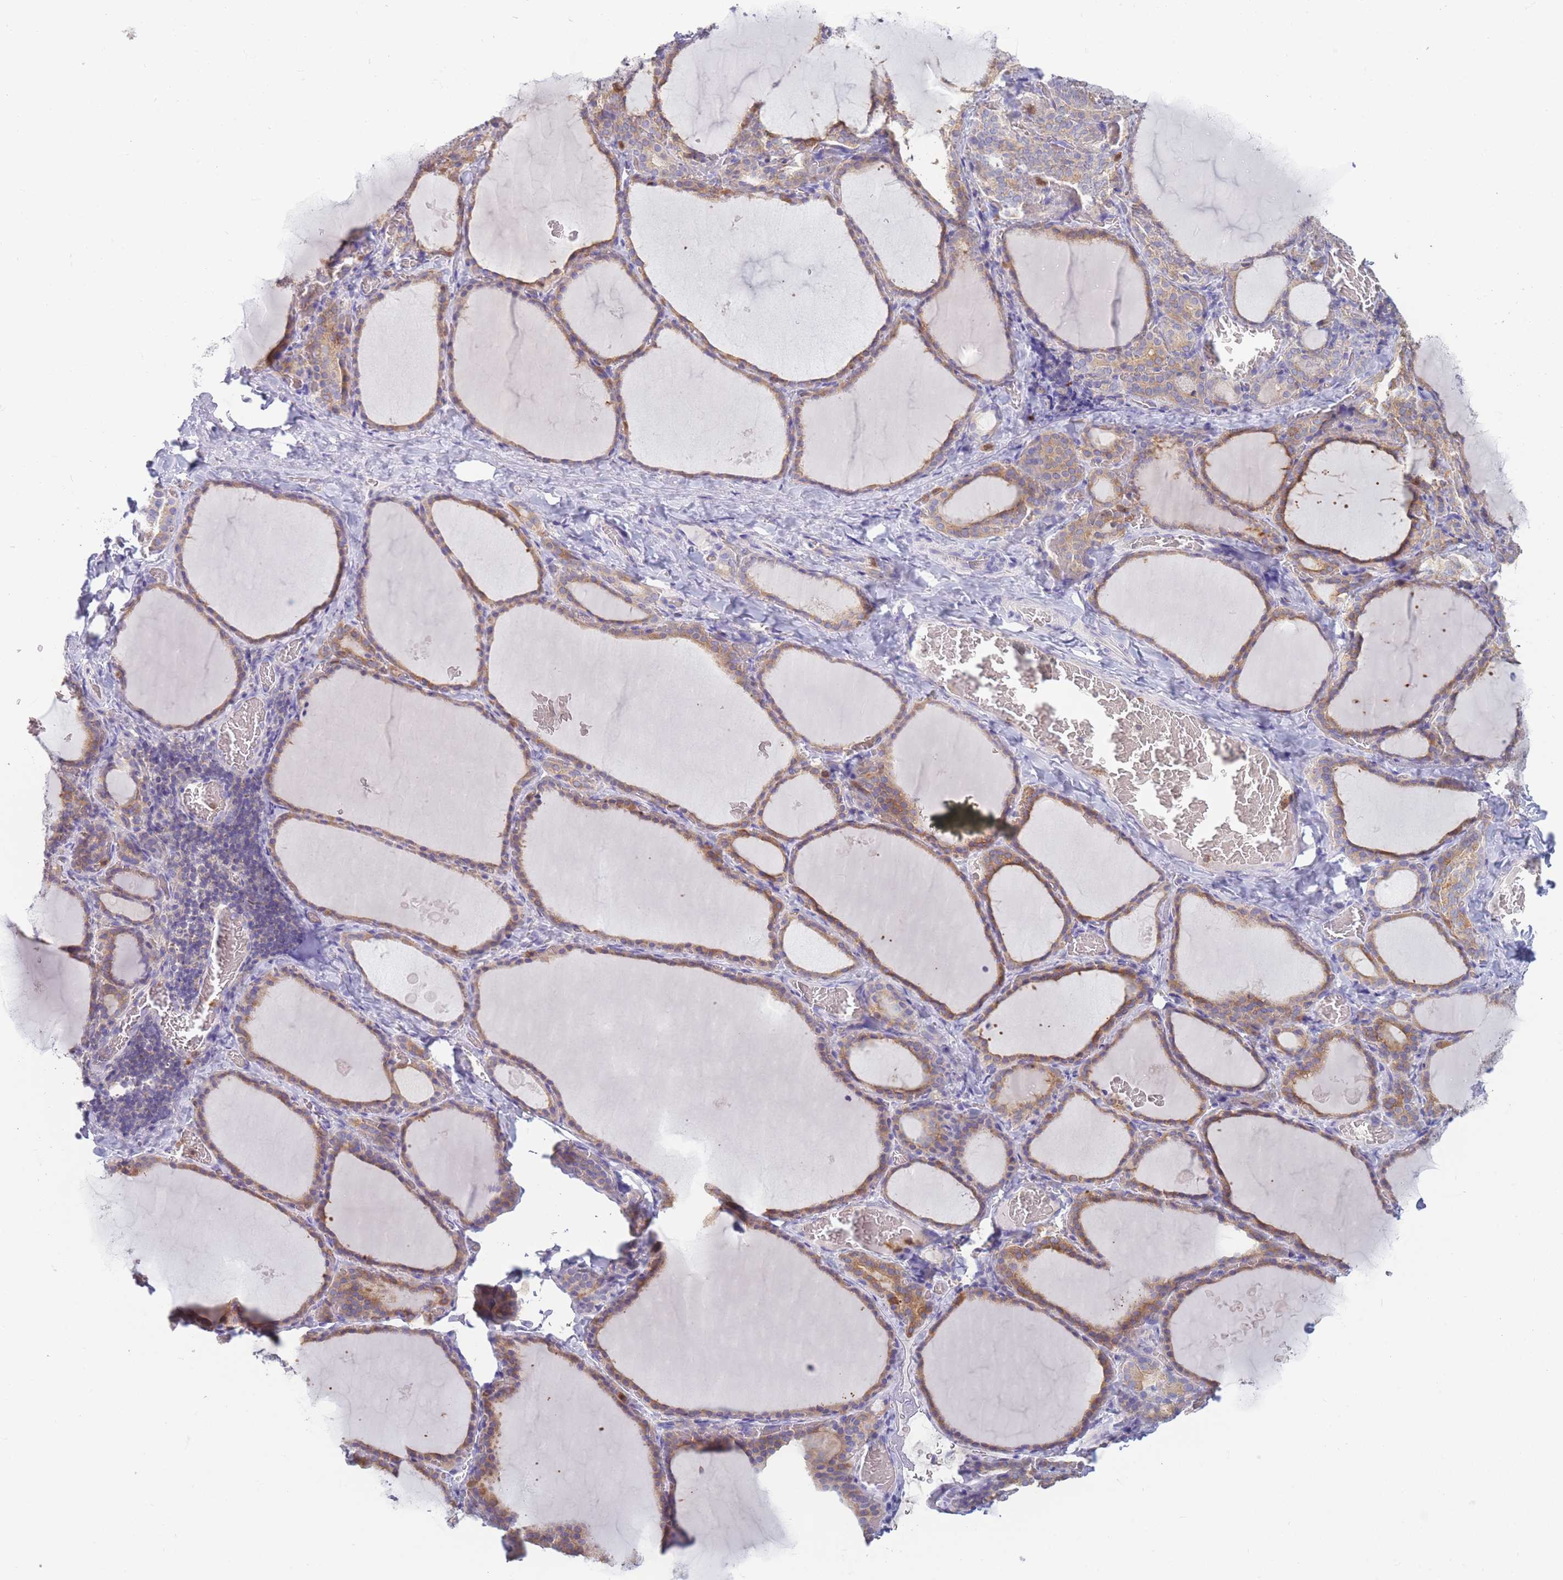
{"staining": {"intensity": "moderate", "quantity": ">75%", "location": "cytoplasmic/membranous"}, "tissue": "thyroid gland", "cell_type": "Glandular cells", "image_type": "normal", "snomed": [{"axis": "morphology", "description": "Normal tissue, NOS"}, {"axis": "topography", "description": "Thyroid gland"}], "caption": "Thyroid gland stained with a brown dye displays moderate cytoplasmic/membranous positive positivity in about >75% of glandular cells.", "gene": "ST3GAL4", "patient": {"sex": "female", "age": 39}}